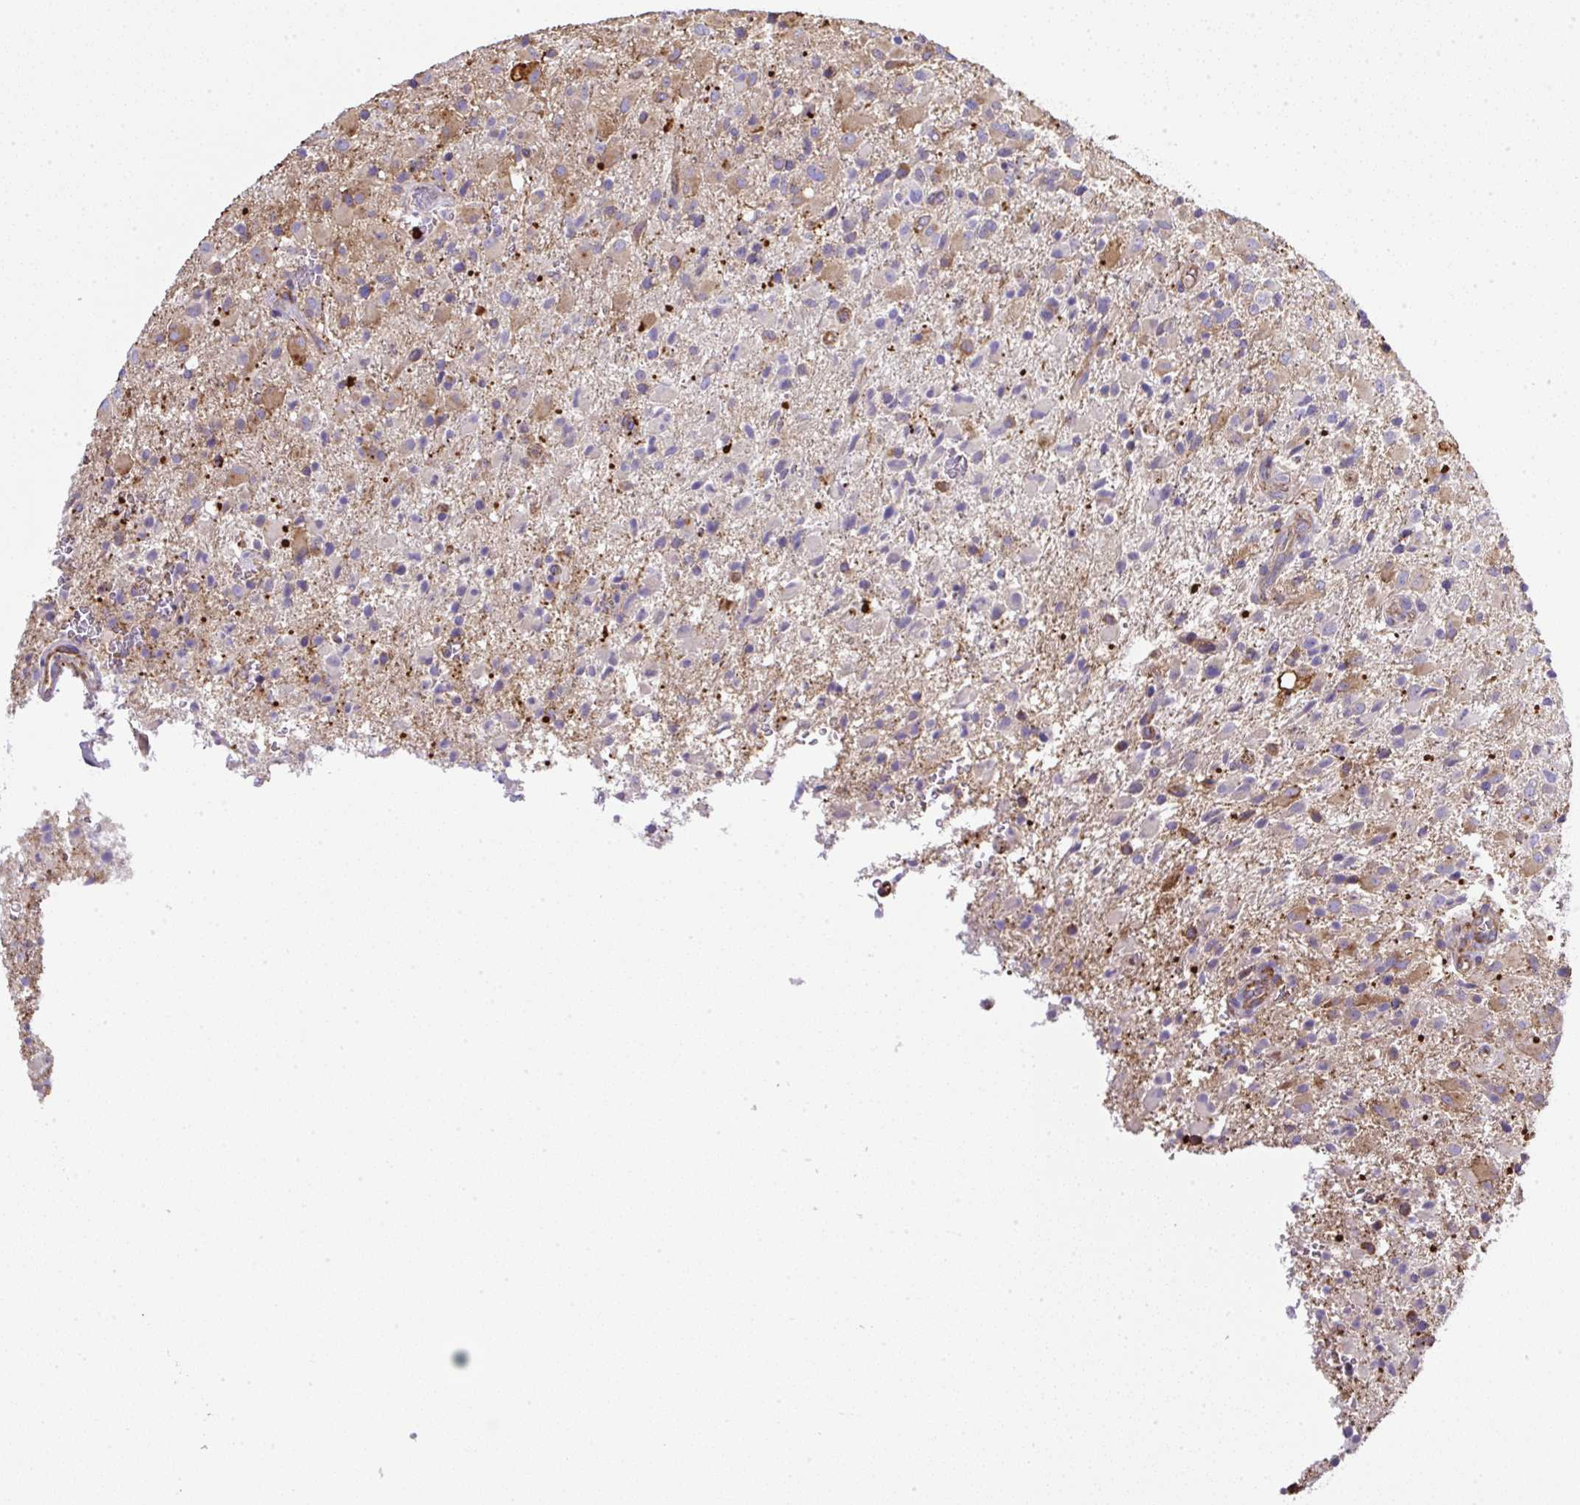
{"staining": {"intensity": "moderate", "quantity": "<25%", "location": "cytoplasmic/membranous"}, "tissue": "glioma", "cell_type": "Tumor cells", "image_type": "cancer", "snomed": [{"axis": "morphology", "description": "Glioma, malignant, Low grade"}, {"axis": "topography", "description": "Brain"}], "caption": "This micrograph demonstrates glioma stained with IHC to label a protein in brown. The cytoplasmic/membranous of tumor cells show moderate positivity for the protein. Nuclei are counter-stained blue.", "gene": "MAGEB5", "patient": {"sex": "male", "age": 65}}